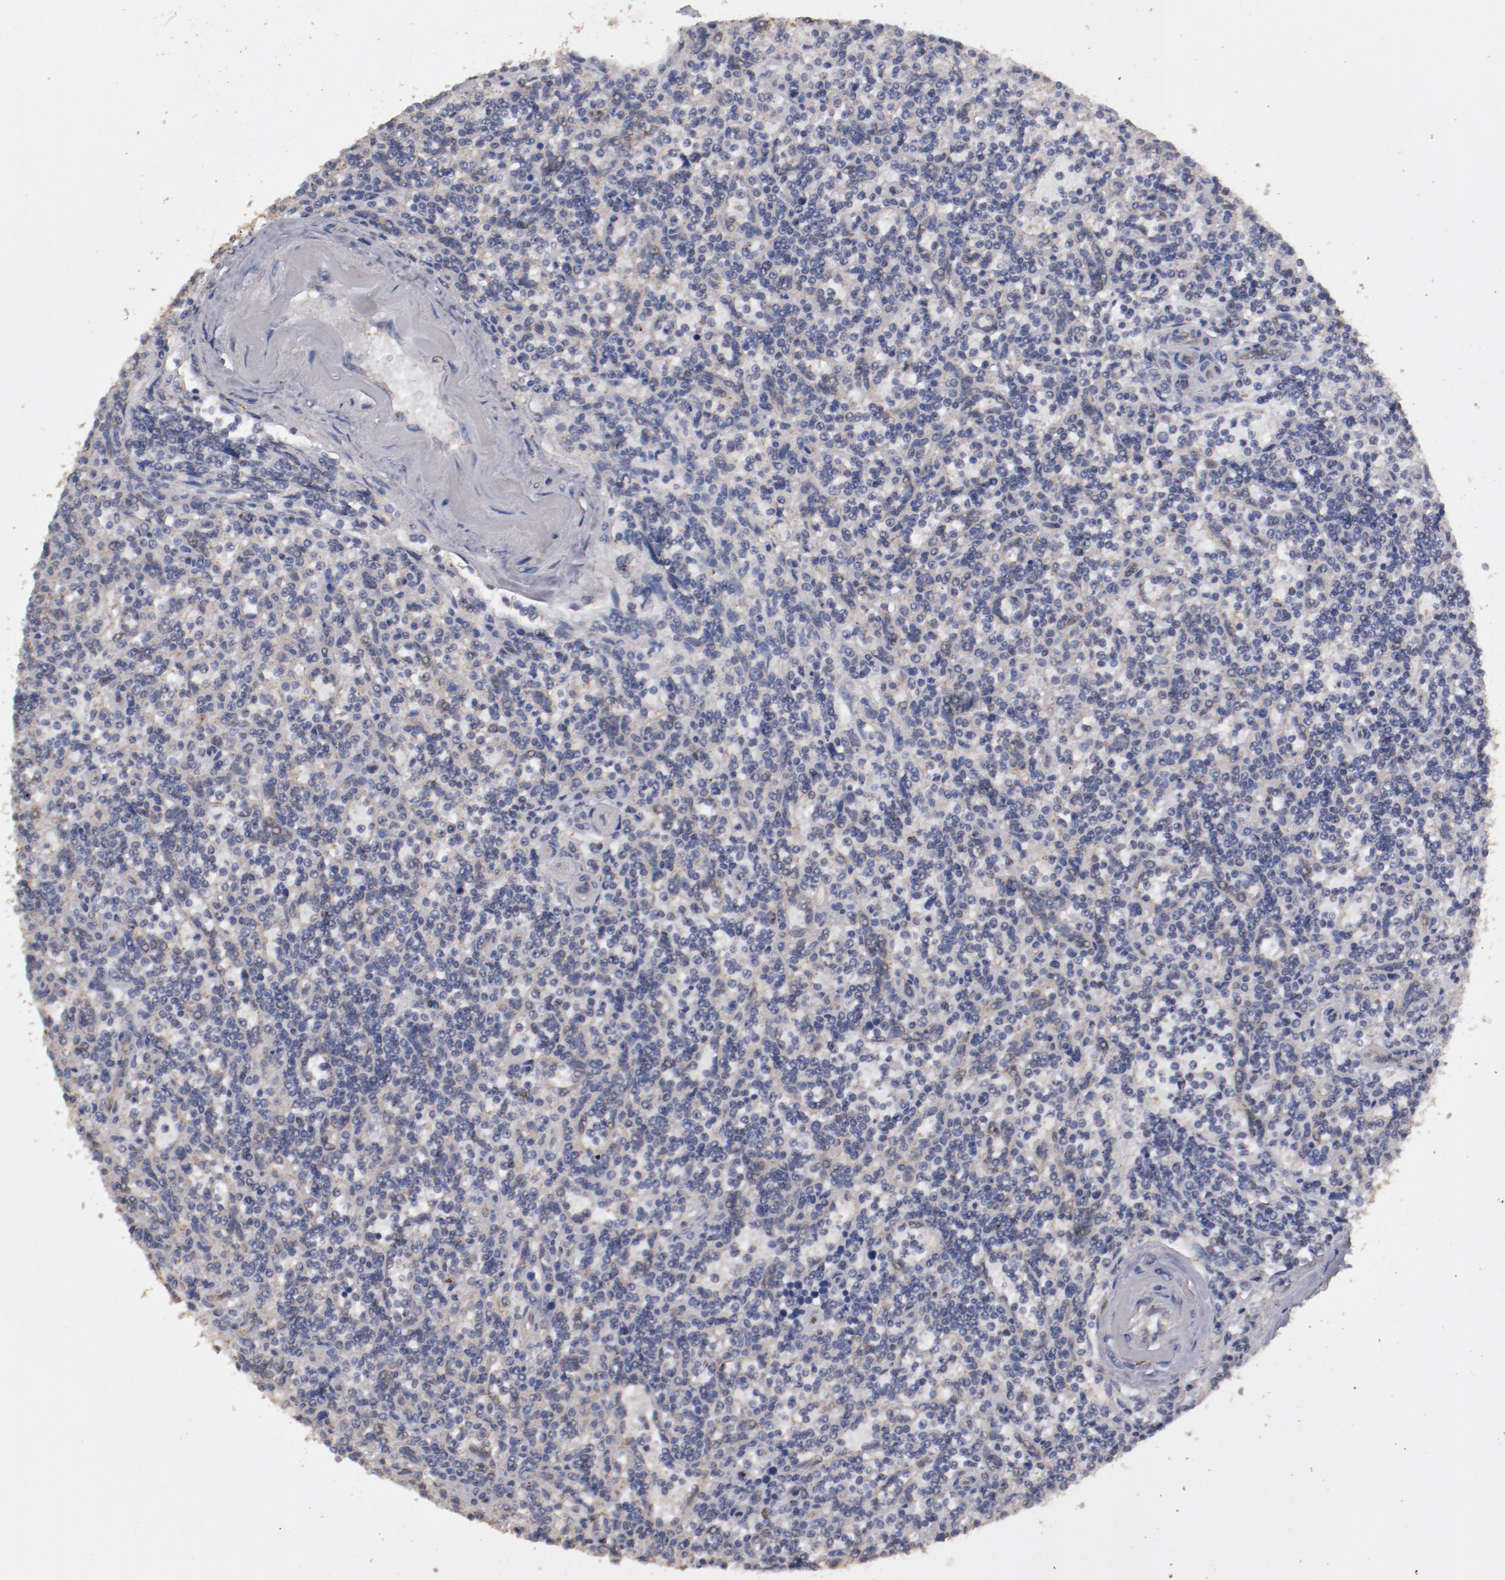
{"staining": {"intensity": "weak", "quantity": "<25%", "location": "cytoplasmic/membranous"}, "tissue": "lymphoma", "cell_type": "Tumor cells", "image_type": "cancer", "snomed": [{"axis": "morphology", "description": "Malignant lymphoma, non-Hodgkin's type, Low grade"}, {"axis": "topography", "description": "Spleen"}], "caption": "A micrograph of human low-grade malignant lymphoma, non-Hodgkin's type is negative for staining in tumor cells. (Brightfield microscopy of DAB IHC at high magnification).", "gene": "FAT1", "patient": {"sex": "male", "age": 73}}